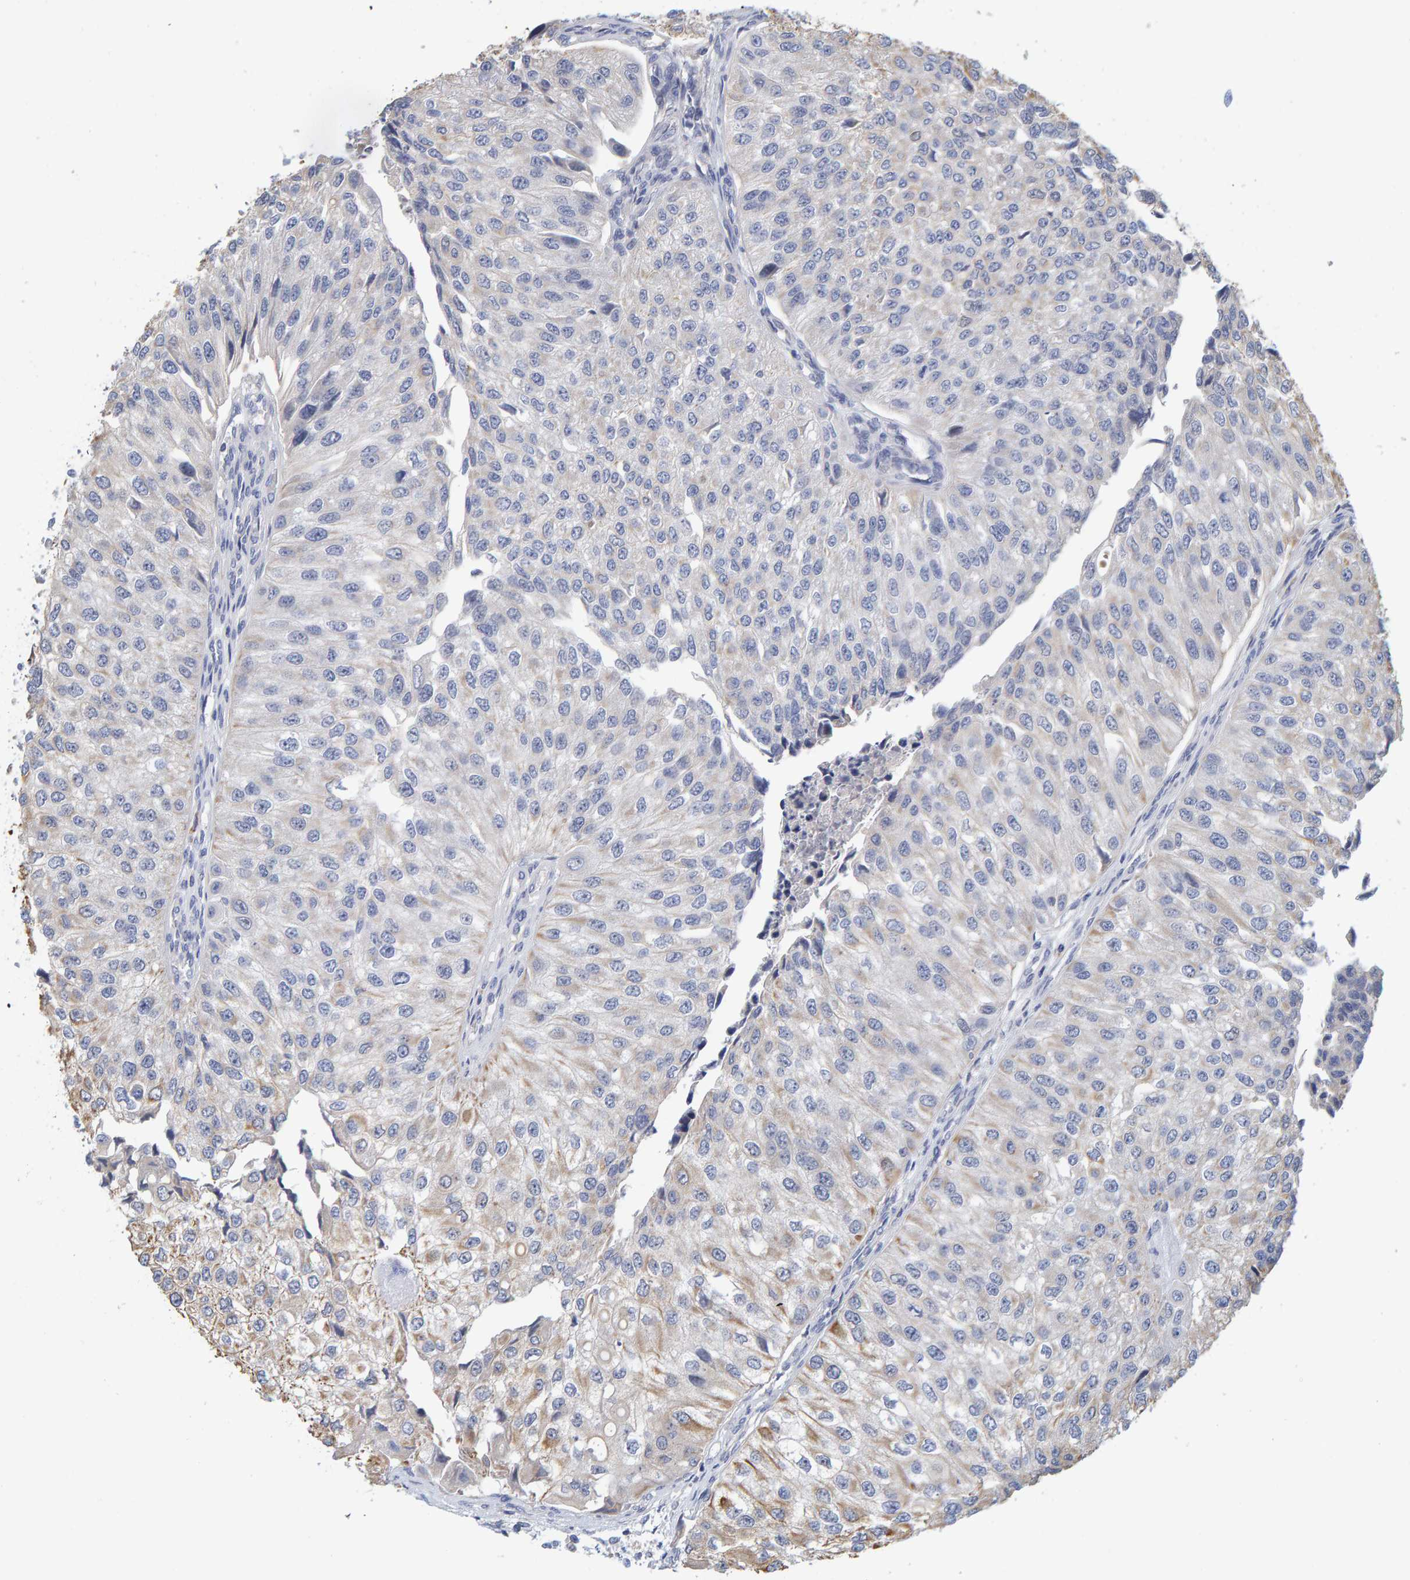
{"staining": {"intensity": "weak", "quantity": "<25%", "location": "cytoplasmic/membranous"}, "tissue": "urothelial cancer", "cell_type": "Tumor cells", "image_type": "cancer", "snomed": [{"axis": "morphology", "description": "Urothelial carcinoma, High grade"}, {"axis": "topography", "description": "Kidney"}, {"axis": "topography", "description": "Urinary bladder"}], "caption": "Immunohistochemistry (IHC) of high-grade urothelial carcinoma reveals no positivity in tumor cells.", "gene": "ZNF77", "patient": {"sex": "male", "age": 77}}